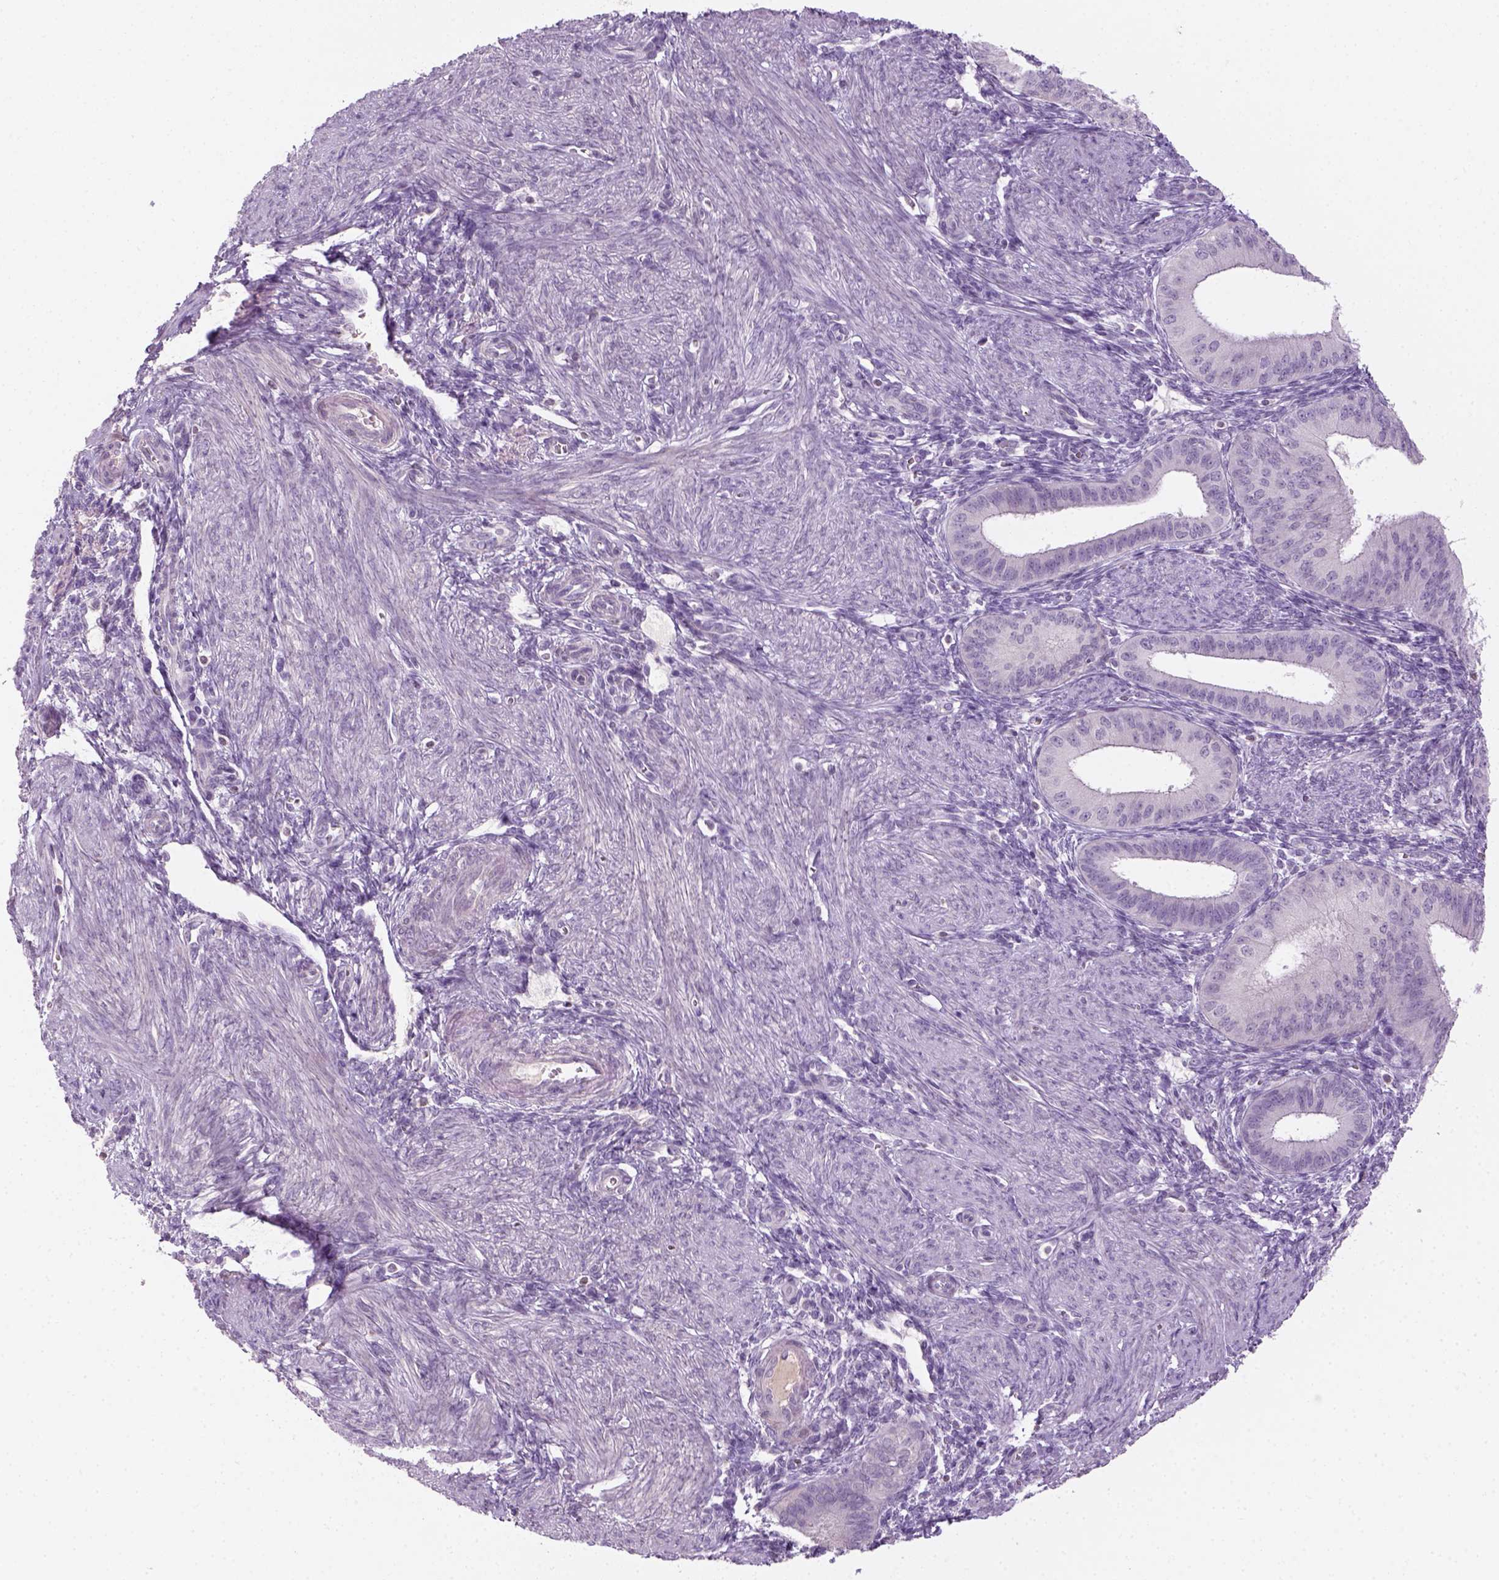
{"staining": {"intensity": "negative", "quantity": "none", "location": "none"}, "tissue": "endometrium", "cell_type": "Cells in endometrial stroma", "image_type": "normal", "snomed": [{"axis": "morphology", "description": "Normal tissue, NOS"}, {"axis": "topography", "description": "Endometrium"}], "caption": "A high-resolution image shows IHC staining of benign endometrium, which demonstrates no significant expression in cells in endometrial stroma.", "gene": "GFI1B", "patient": {"sex": "female", "age": 39}}